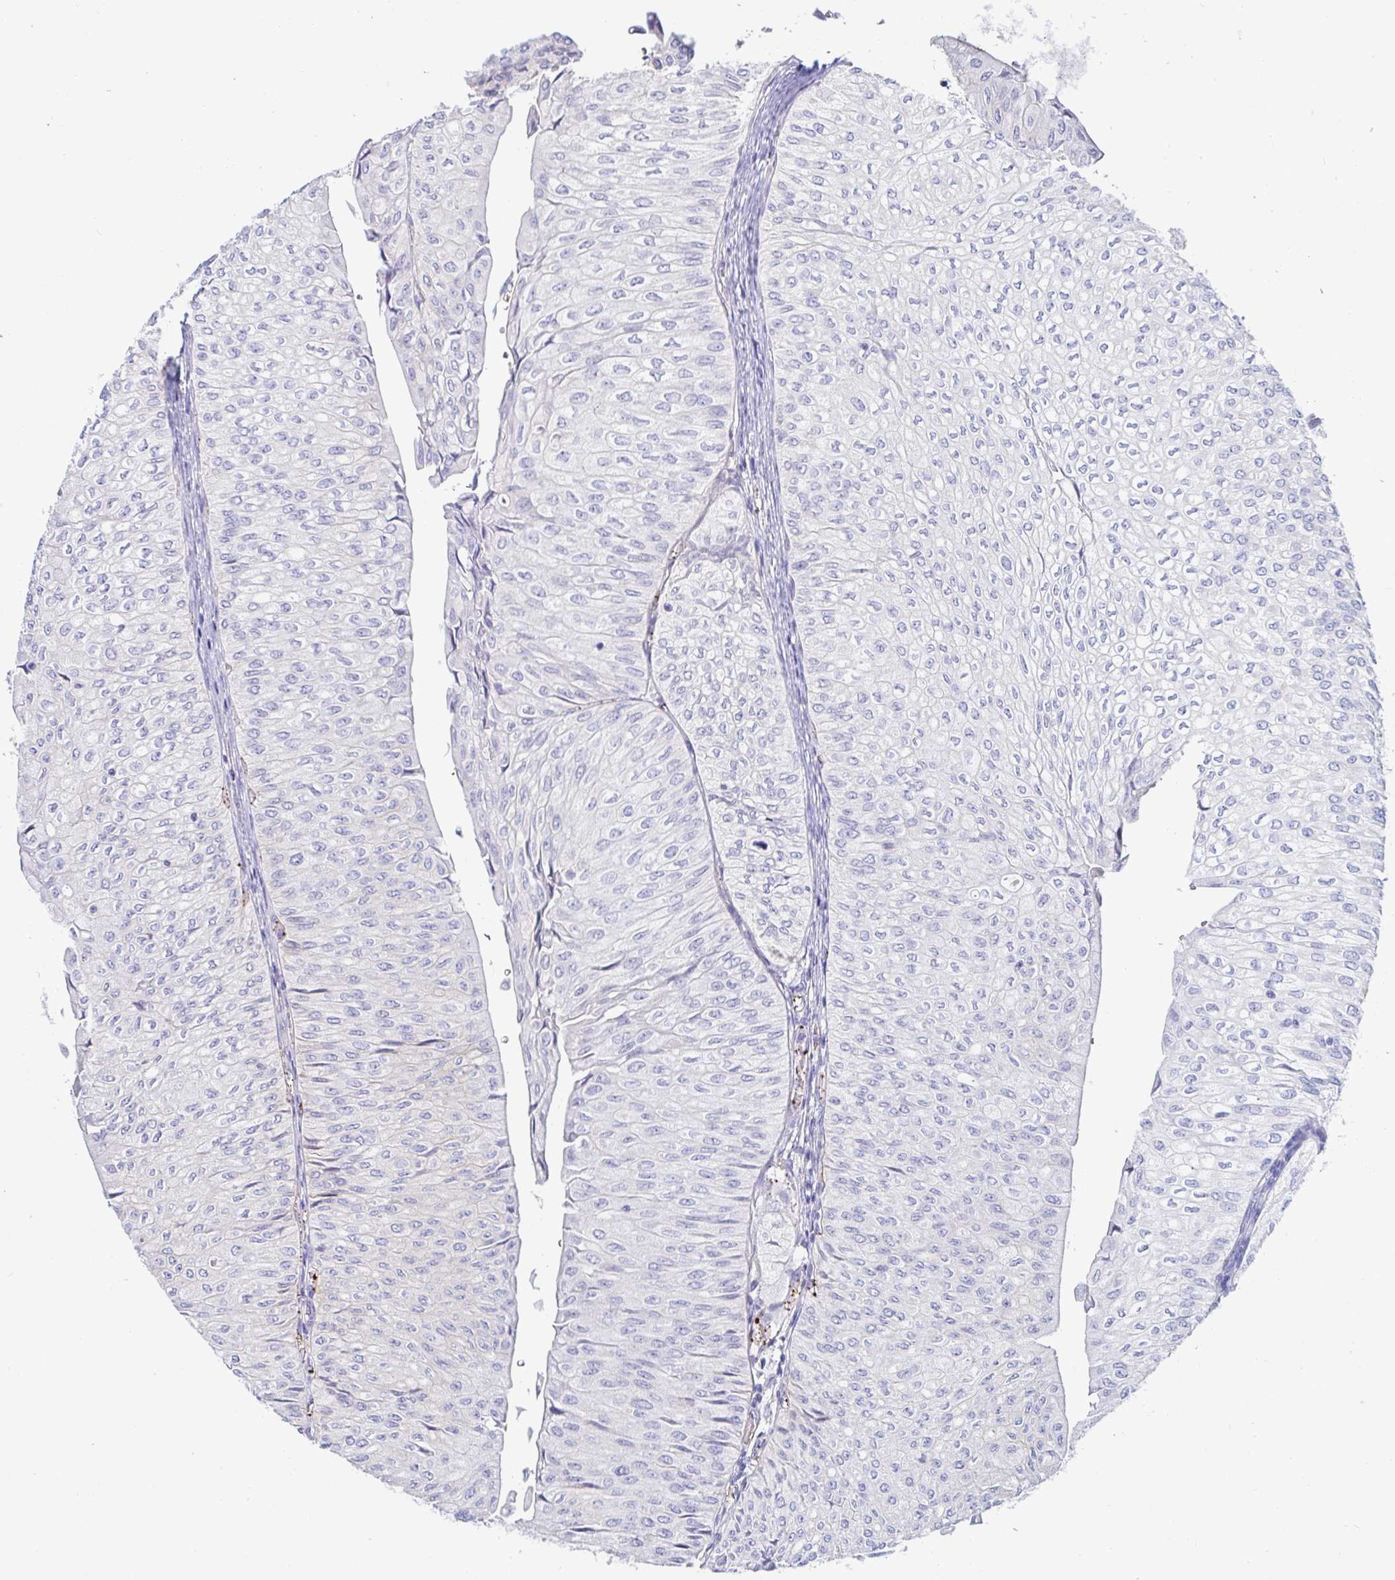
{"staining": {"intensity": "negative", "quantity": "none", "location": "none"}, "tissue": "urothelial cancer", "cell_type": "Tumor cells", "image_type": "cancer", "snomed": [{"axis": "morphology", "description": "Urothelial carcinoma, NOS"}, {"axis": "topography", "description": "Urinary bladder"}], "caption": "Immunohistochemistry (IHC) histopathology image of neoplastic tissue: urothelial cancer stained with DAB reveals no significant protein expression in tumor cells. (Immunohistochemistry (IHC), brightfield microscopy, high magnification).", "gene": "C4orf17", "patient": {"sex": "male", "age": 62}}